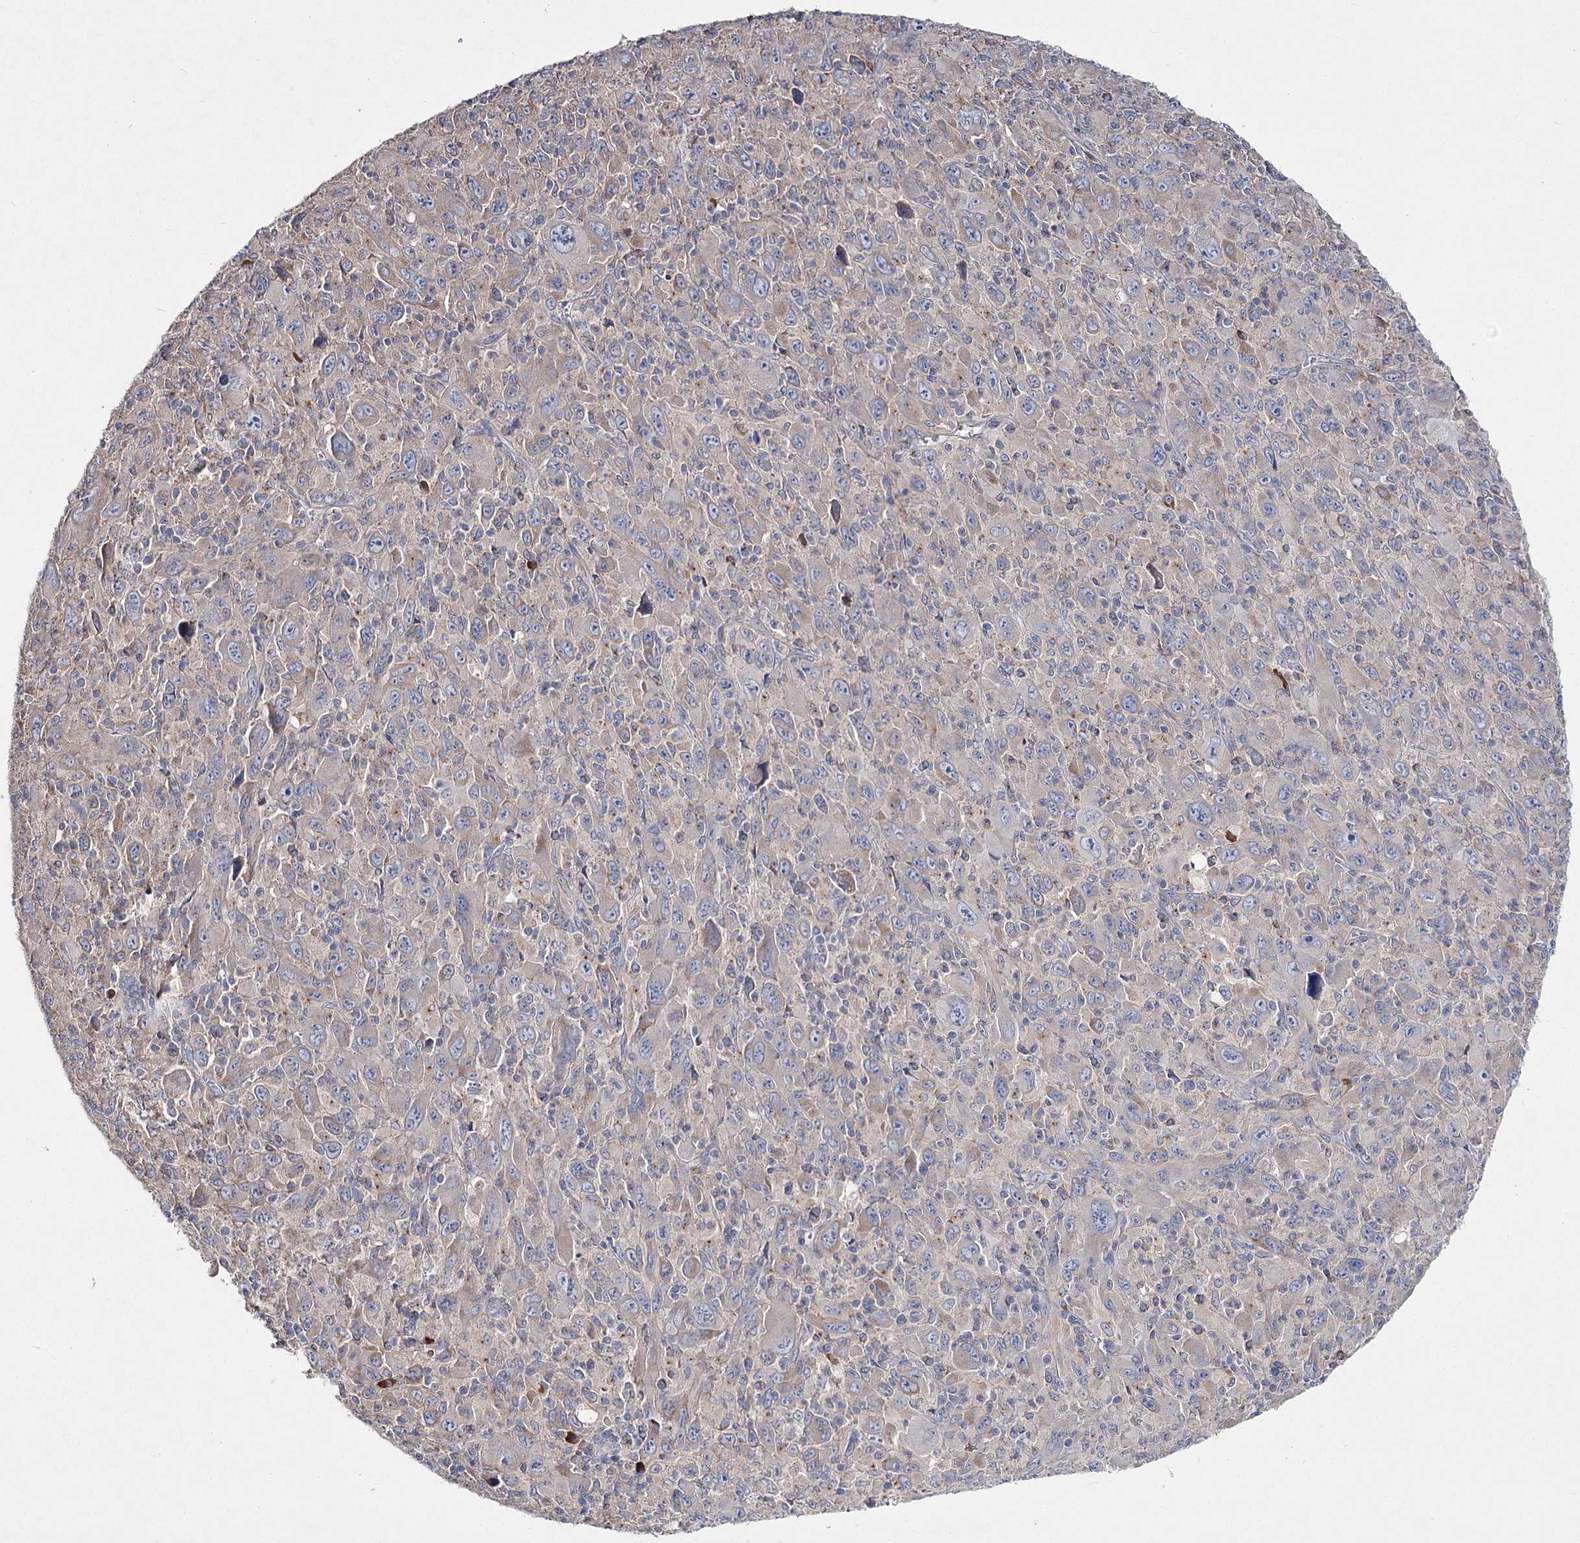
{"staining": {"intensity": "weak", "quantity": "25%-75%", "location": "cytoplasmic/membranous"}, "tissue": "melanoma", "cell_type": "Tumor cells", "image_type": "cancer", "snomed": [{"axis": "morphology", "description": "Malignant melanoma, Metastatic site"}, {"axis": "topography", "description": "Skin"}], "caption": "This image displays melanoma stained with immunohistochemistry (IHC) to label a protein in brown. The cytoplasmic/membranous of tumor cells show weak positivity for the protein. Nuclei are counter-stained blue.", "gene": "IL1RAP", "patient": {"sex": "female", "age": 56}}